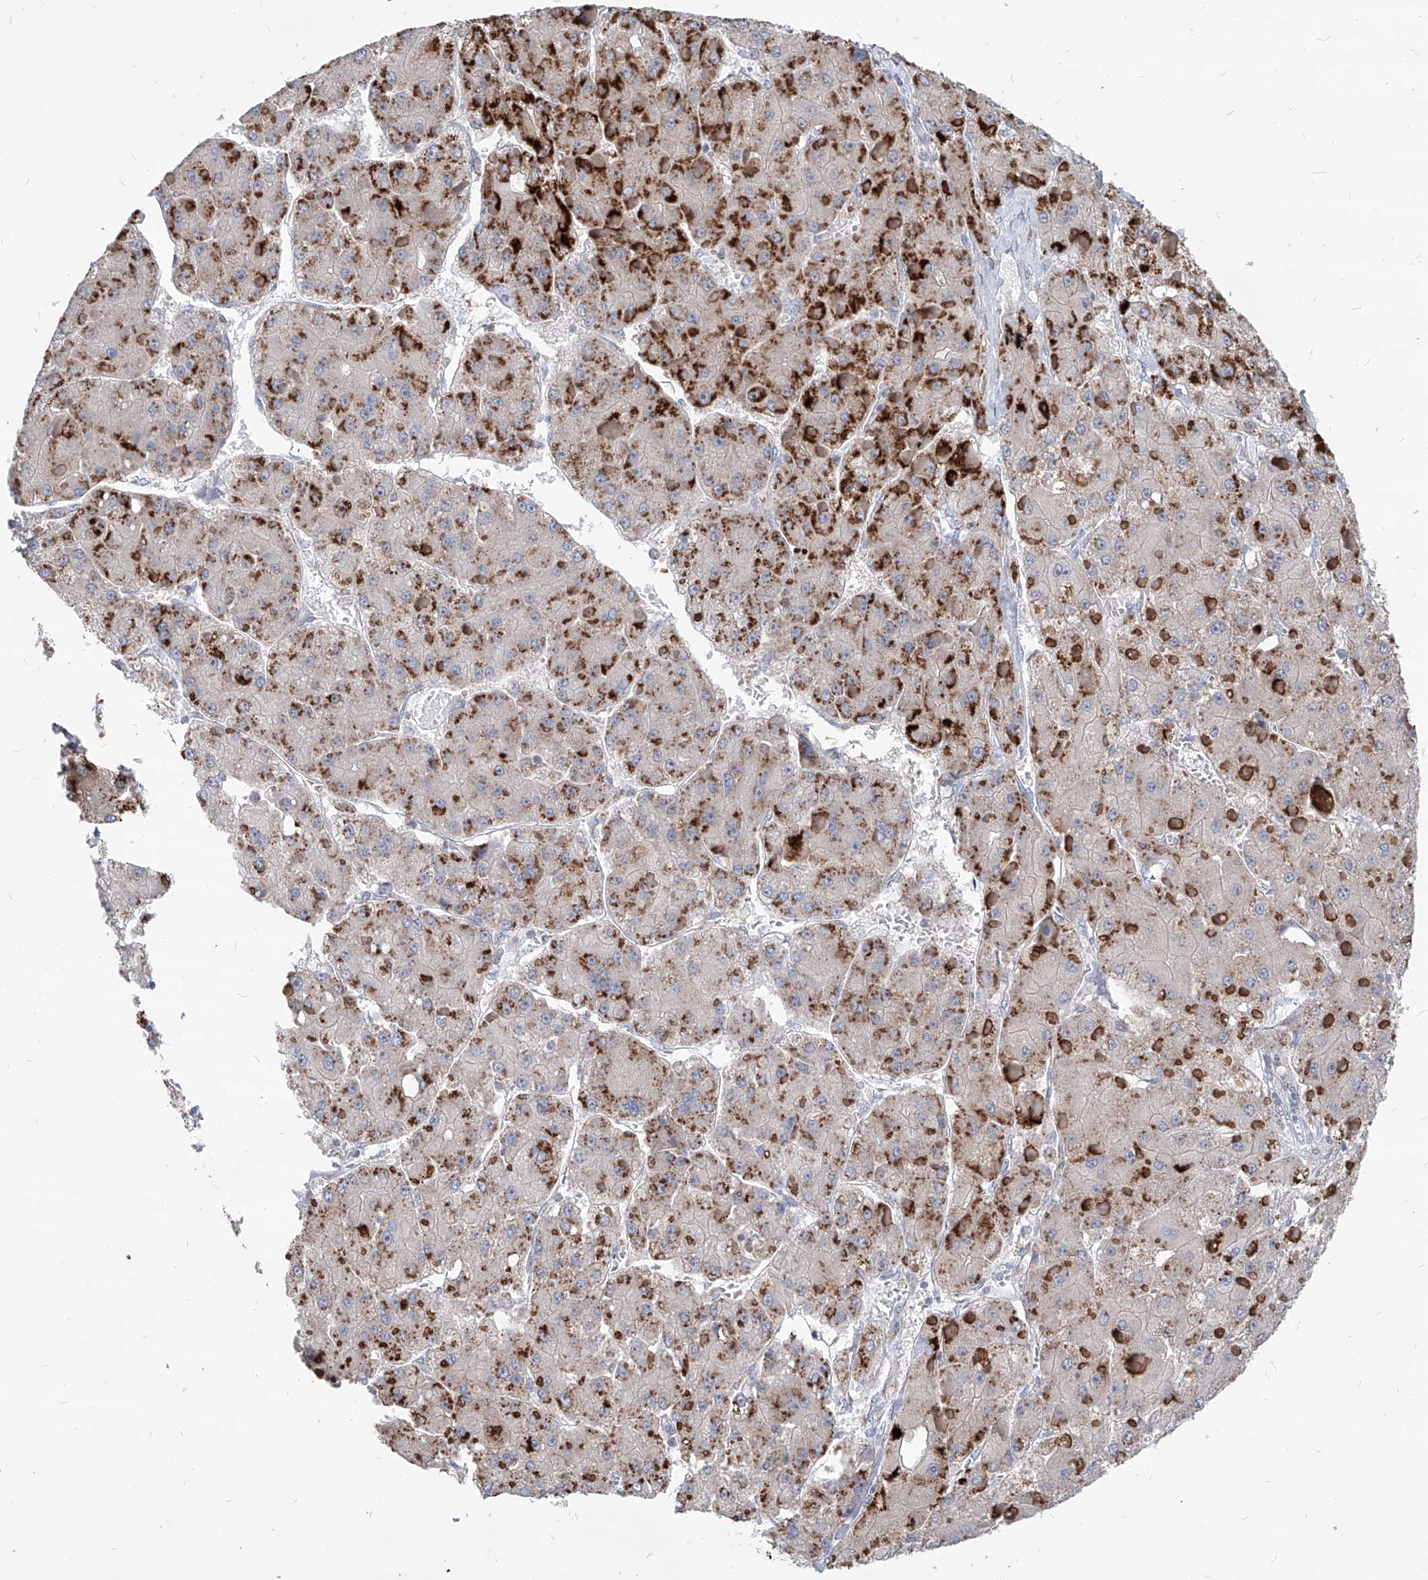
{"staining": {"intensity": "strong", "quantity": "25%-75%", "location": "cytoplasmic/membranous"}, "tissue": "liver cancer", "cell_type": "Tumor cells", "image_type": "cancer", "snomed": [{"axis": "morphology", "description": "Carcinoma, Hepatocellular, NOS"}, {"axis": "topography", "description": "Liver"}], "caption": "The micrograph demonstrates immunohistochemical staining of liver hepatocellular carcinoma. There is strong cytoplasmic/membranous positivity is present in approximately 25%-75% of tumor cells.", "gene": "AGPS", "patient": {"sex": "female", "age": 73}}